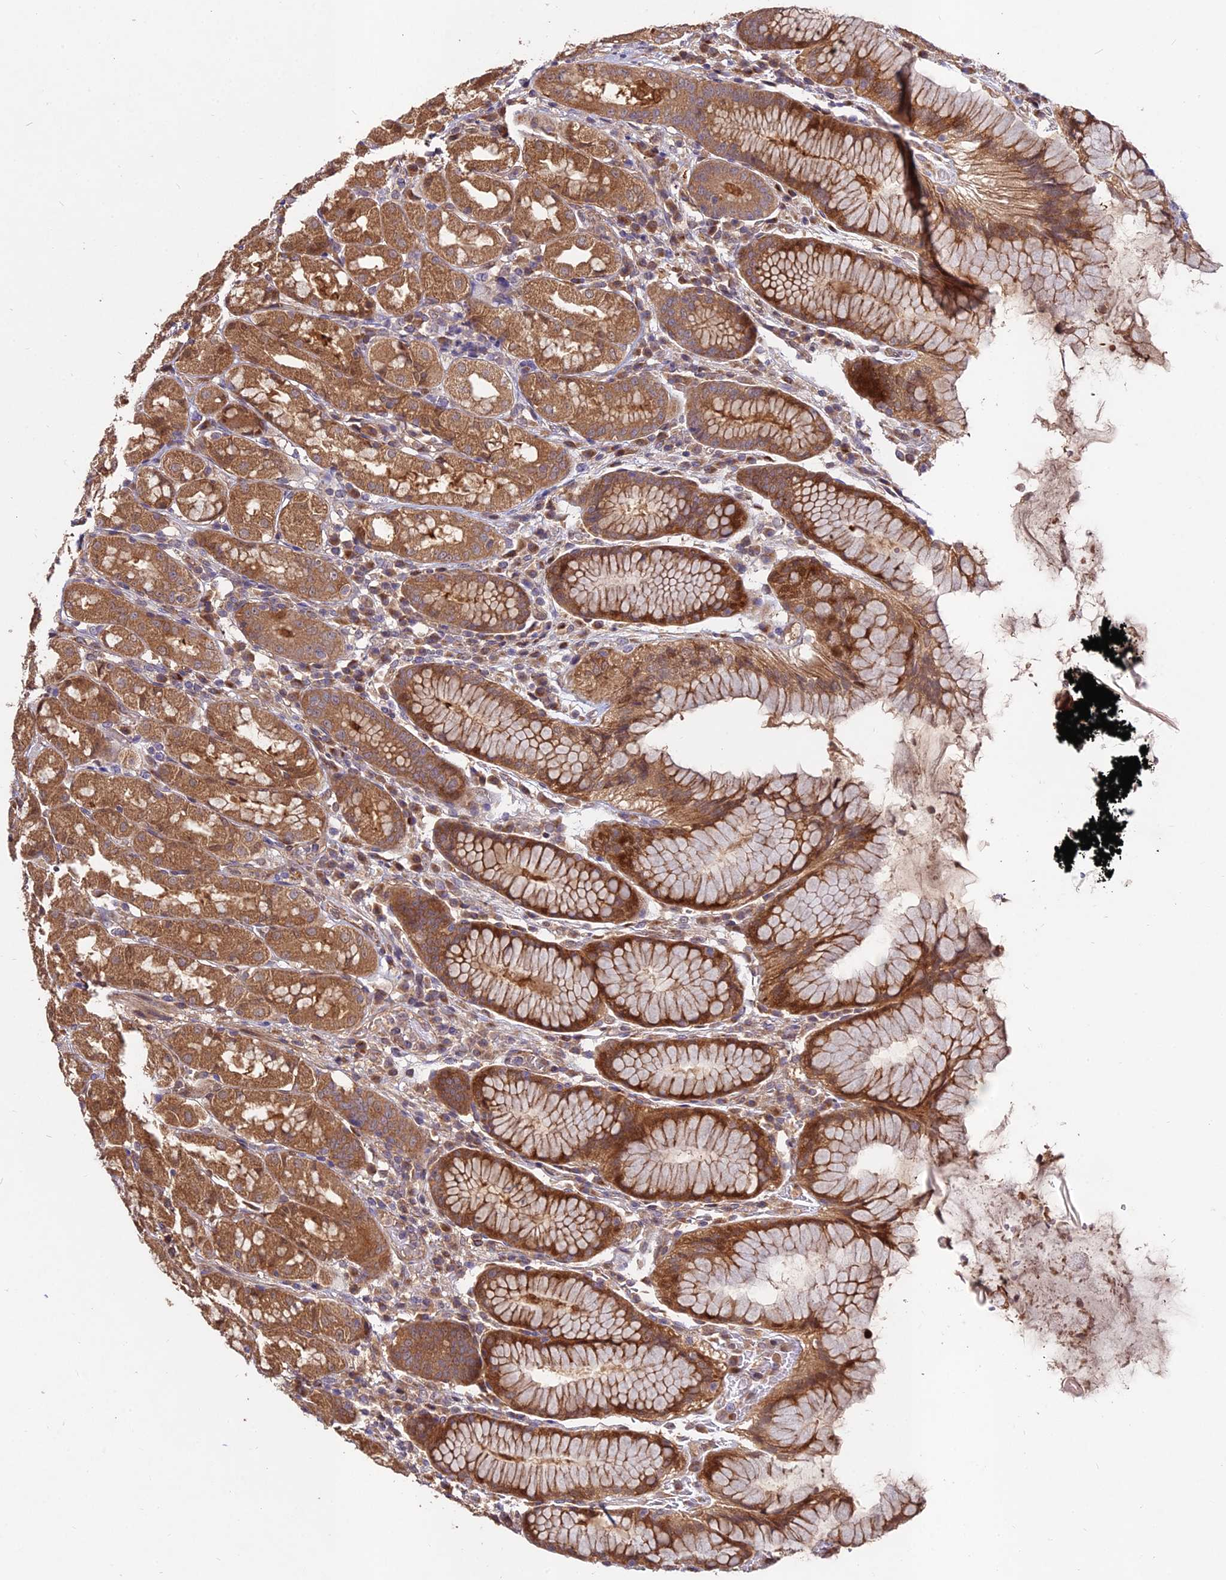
{"staining": {"intensity": "moderate", "quantity": ">75%", "location": "cytoplasmic/membranous"}, "tissue": "stomach", "cell_type": "Glandular cells", "image_type": "normal", "snomed": [{"axis": "morphology", "description": "Normal tissue, NOS"}, {"axis": "topography", "description": "Stomach, lower"}], "caption": "Unremarkable stomach exhibits moderate cytoplasmic/membranous expression in about >75% of glandular cells, visualized by immunohistochemistry. (IHC, brightfield microscopy, high magnification).", "gene": "GRTP1", "patient": {"sex": "female", "age": 56}}